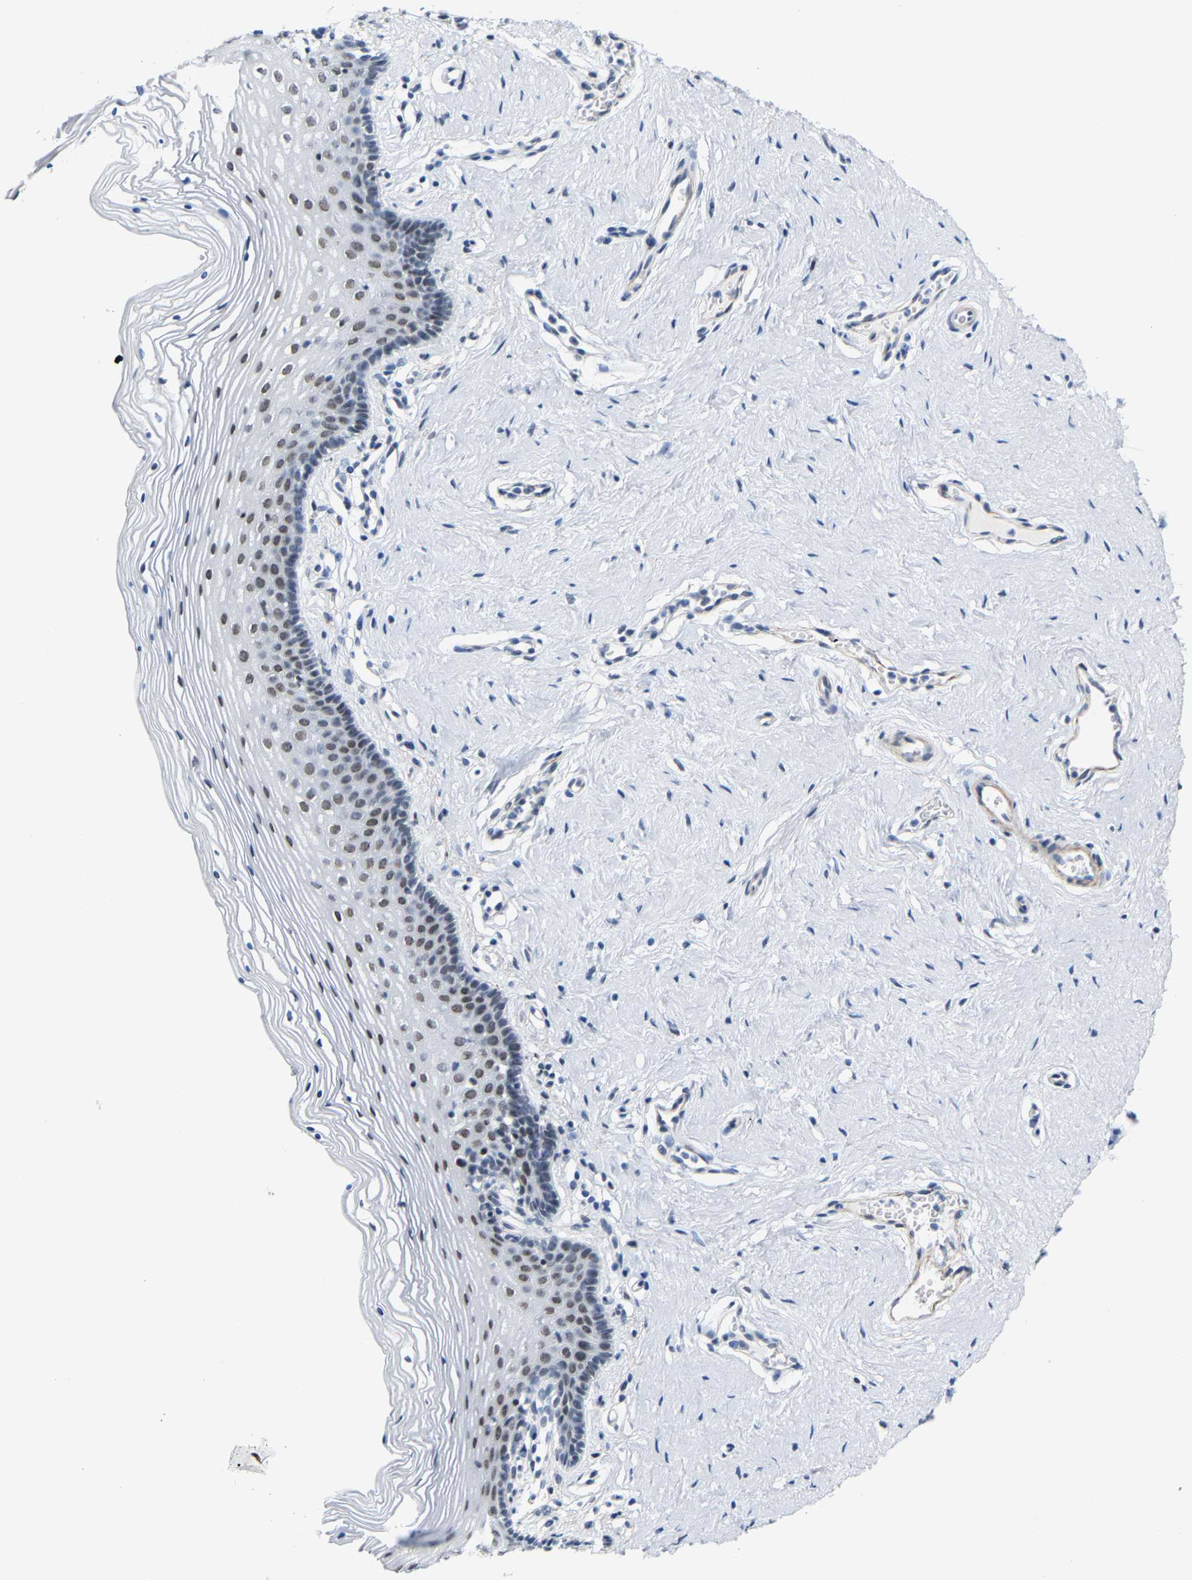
{"staining": {"intensity": "moderate", "quantity": "25%-75%", "location": "nuclear"}, "tissue": "vagina", "cell_type": "Squamous epithelial cells", "image_type": "normal", "snomed": [{"axis": "morphology", "description": "Normal tissue, NOS"}, {"axis": "topography", "description": "Vagina"}], "caption": "Squamous epithelial cells display medium levels of moderate nuclear positivity in approximately 25%-75% of cells in unremarkable human vagina.", "gene": "FAM180A", "patient": {"sex": "female", "age": 32}}